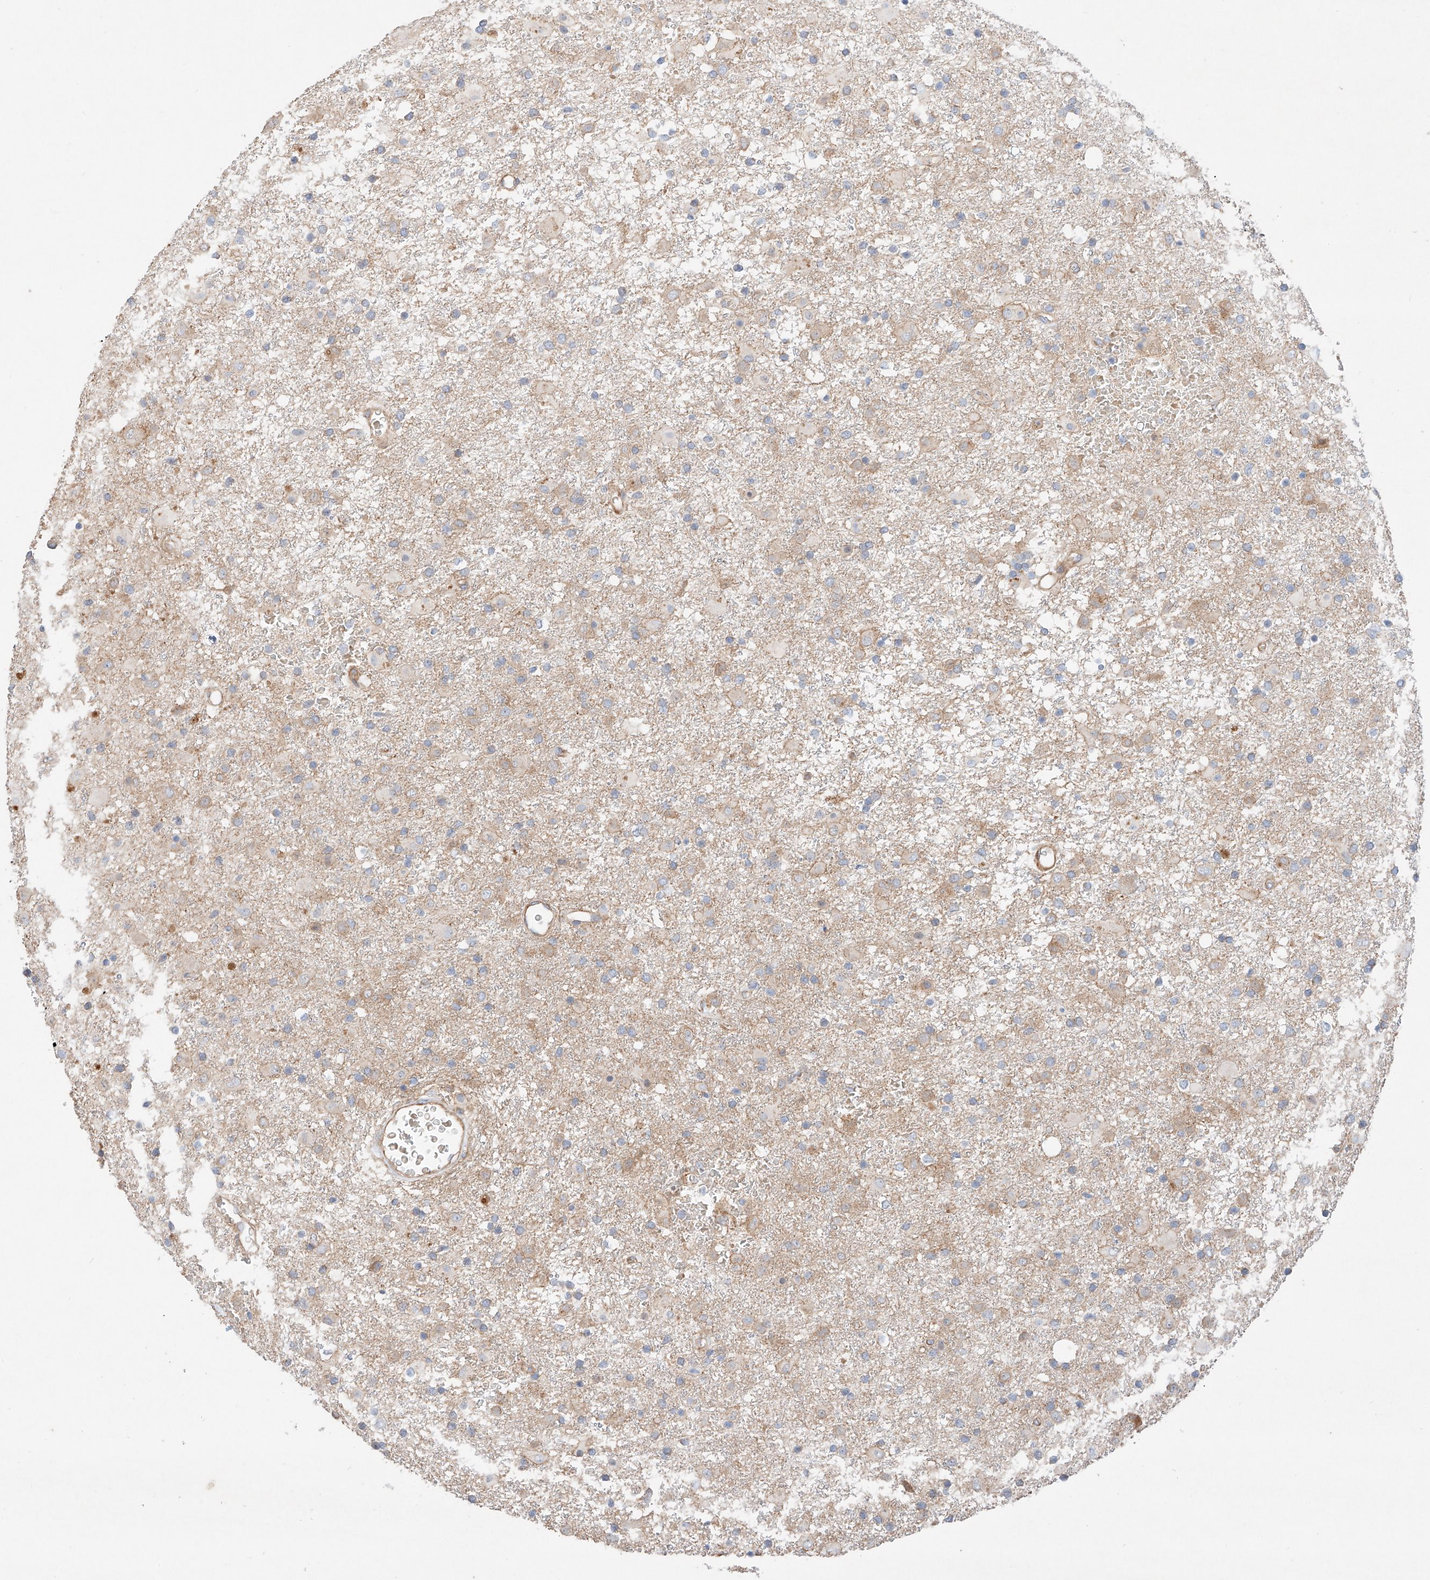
{"staining": {"intensity": "weak", "quantity": "<25%", "location": "cytoplasmic/membranous"}, "tissue": "glioma", "cell_type": "Tumor cells", "image_type": "cancer", "snomed": [{"axis": "morphology", "description": "Glioma, malignant, Low grade"}, {"axis": "topography", "description": "Brain"}], "caption": "IHC photomicrograph of neoplastic tissue: human low-grade glioma (malignant) stained with DAB (3,3'-diaminobenzidine) reveals no significant protein expression in tumor cells.", "gene": "MINDY4", "patient": {"sex": "male", "age": 65}}